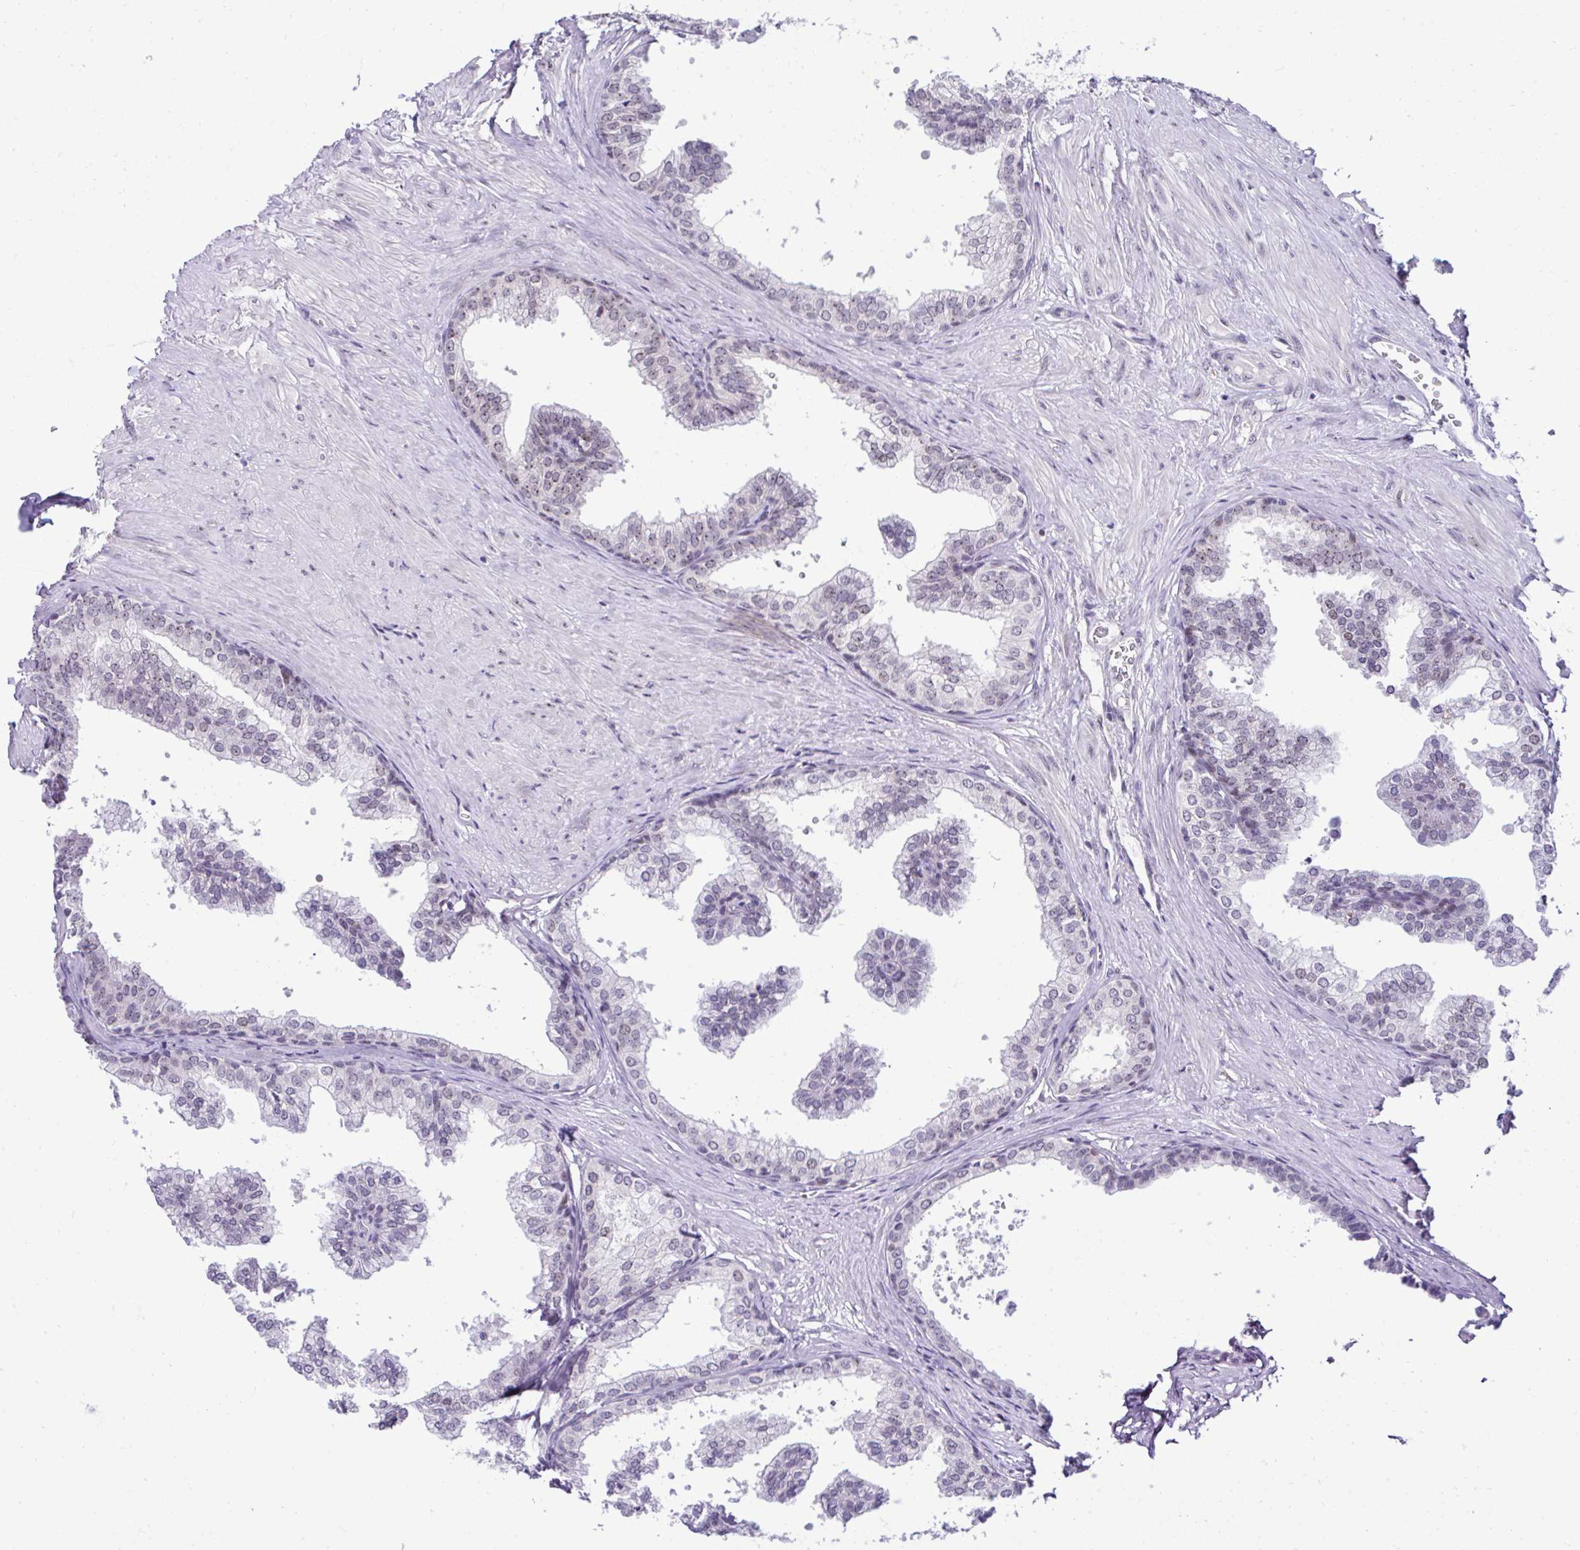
{"staining": {"intensity": "weak", "quantity": "<25%", "location": "nuclear"}, "tissue": "prostate", "cell_type": "Glandular cells", "image_type": "normal", "snomed": [{"axis": "morphology", "description": "Normal tissue, NOS"}, {"axis": "topography", "description": "Prostate"}, {"axis": "topography", "description": "Peripheral nerve tissue"}], "caption": "Immunohistochemistry (IHC) photomicrograph of unremarkable prostate: prostate stained with DAB (3,3'-diaminobenzidine) shows no significant protein staining in glandular cells.", "gene": "CEP72", "patient": {"sex": "male", "age": 55}}